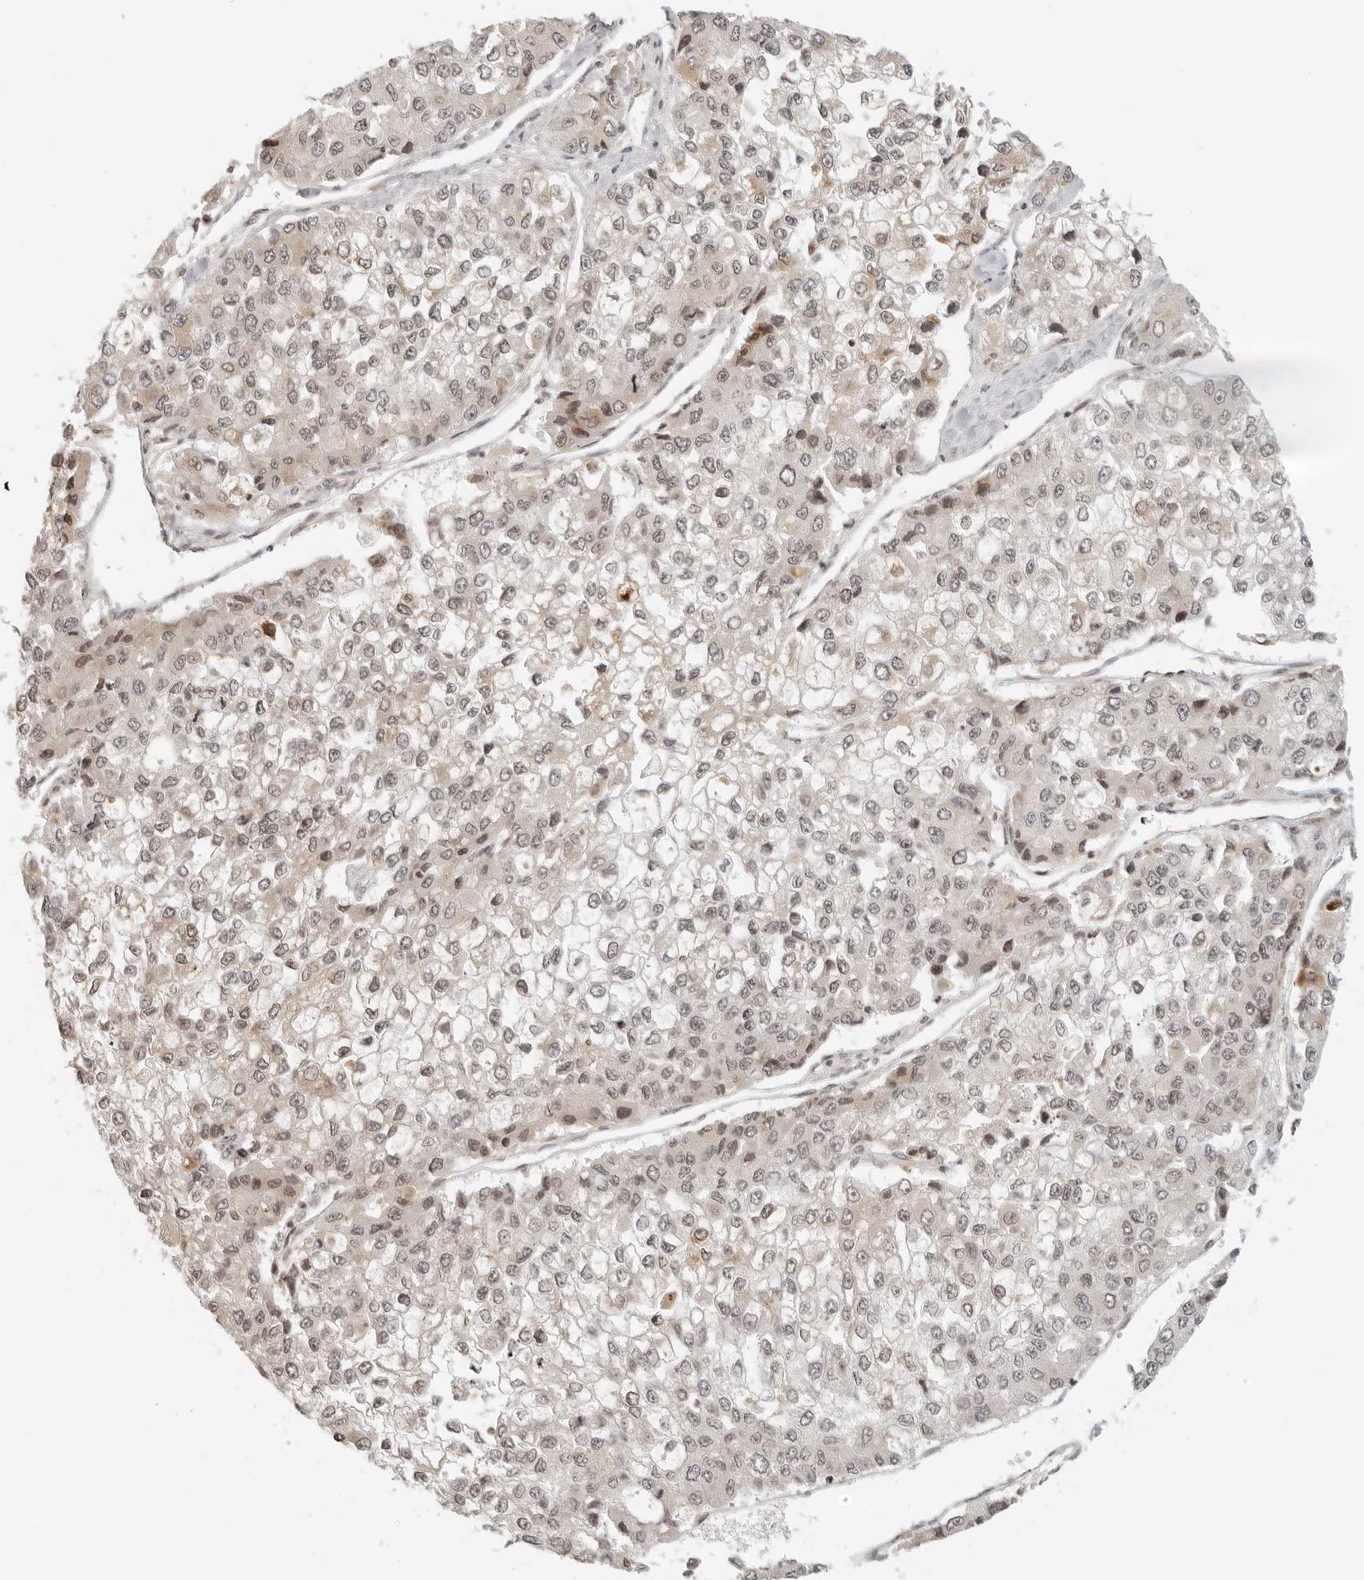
{"staining": {"intensity": "weak", "quantity": ">75%", "location": "nuclear"}, "tissue": "liver cancer", "cell_type": "Tumor cells", "image_type": "cancer", "snomed": [{"axis": "morphology", "description": "Carcinoma, Hepatocellular, NOS"}, {"axis": "topography", "description": "Liver"}], "caption": "Liver cancer (hepatocellular carcinoma) stained with a protein marker displays weak staining in tumor cells.", "gene": "ZNF407", "patient": {"sex": "female", "age": 66}}